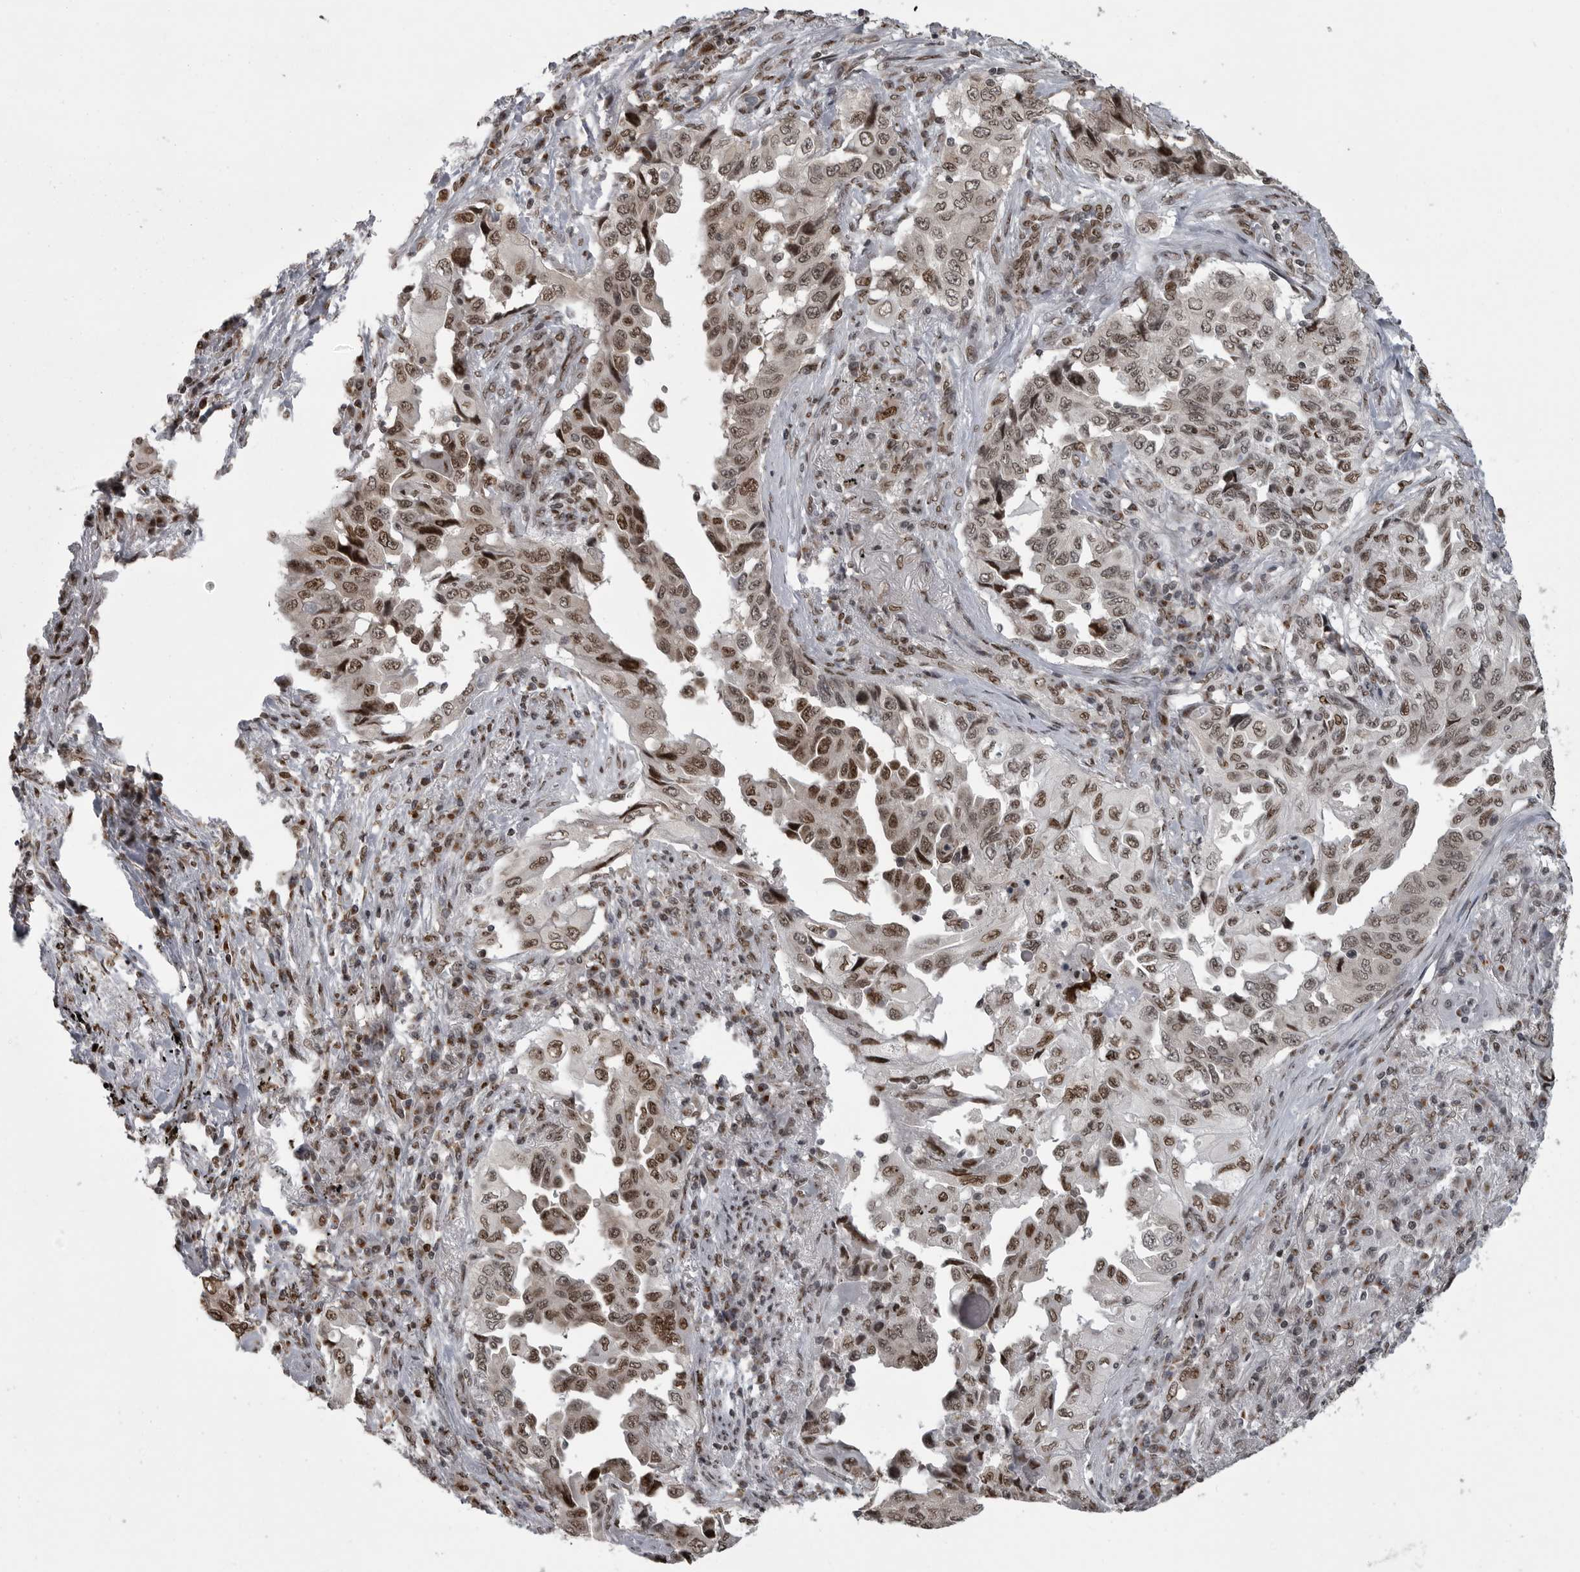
{"staining": {"intensity": "moderate", "quantity": ">75%", "location": "nuclear"}, "tissue": "lung cancer", "cell_type": "Tumor cells", "image_type": "cancer", "snomed": [{"axis": "morphology", "description": "Adenocarcinoma, NOS"}, {"axis": "topography", "description": "Lung"}], "caption": "Lung cancer (adenocarcinoma) tissue demonstrates moderate nuclear expression in approximately >75% of tumor cells", "gene": "YAF2", "patient": {"sex": "female", "age": 51}}